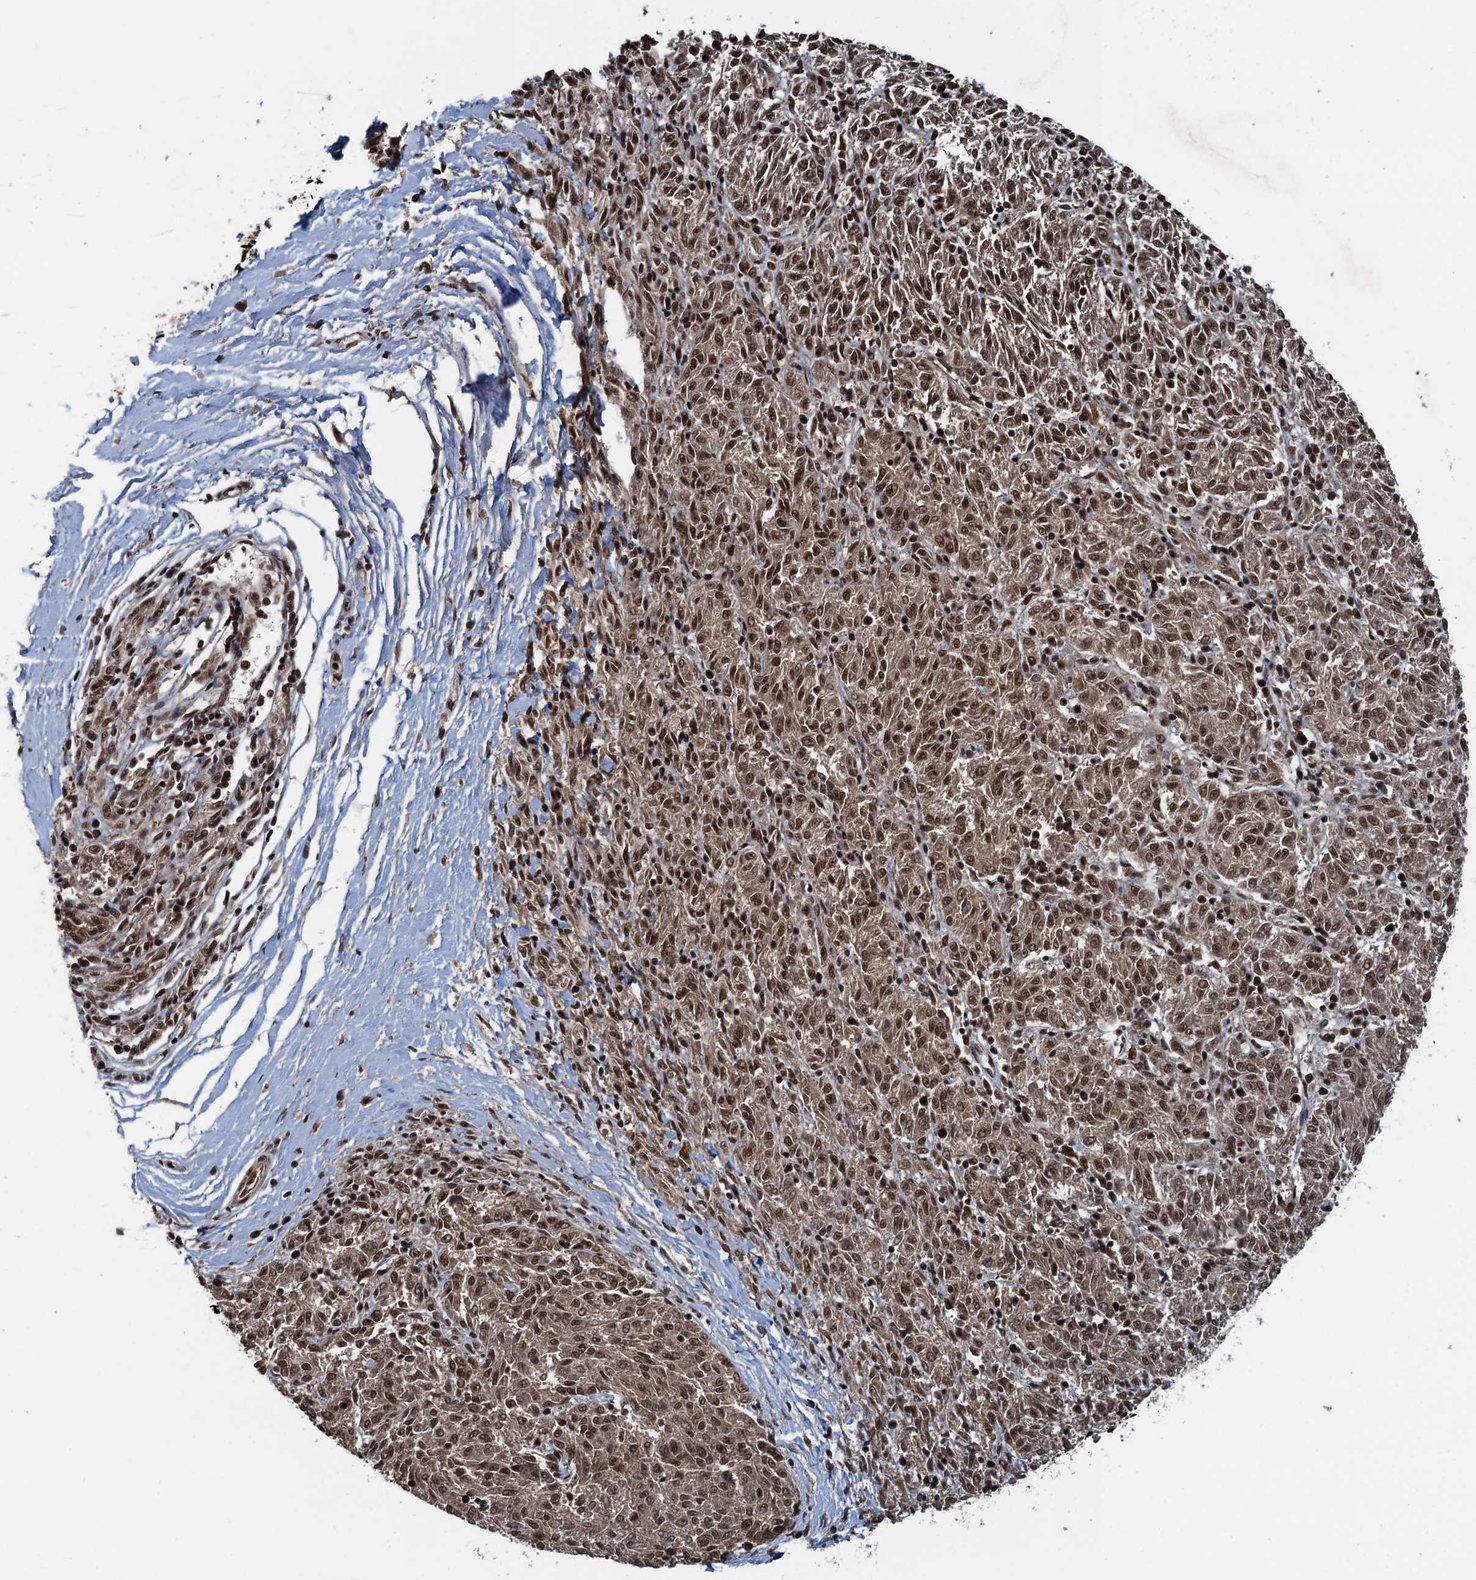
{"staining": {"intensity": "moderate", "quantity": ">75%", "location": "cytoplasmic/membranous,nuclear"}, "tissue": "melanoma", "cell_type": "Tumor cells", "image_type": "cancer", "snomed": [{"axis": "morphology", "description": "Malignant melanoma, NOS"}, {"axis": "topography", "description": "Skin"}], "caption": "High-magnification brightfield microscopy of melanoma stained with DAB (brown) and counterstained with hematoxylin (blue). tumor cells exhibit moderate cytoplasmic/membranous and nuclear staining is present in about>75% of cells.", "gene": "ZC3H18", "patient": {"sex": "female", "age": 72}}